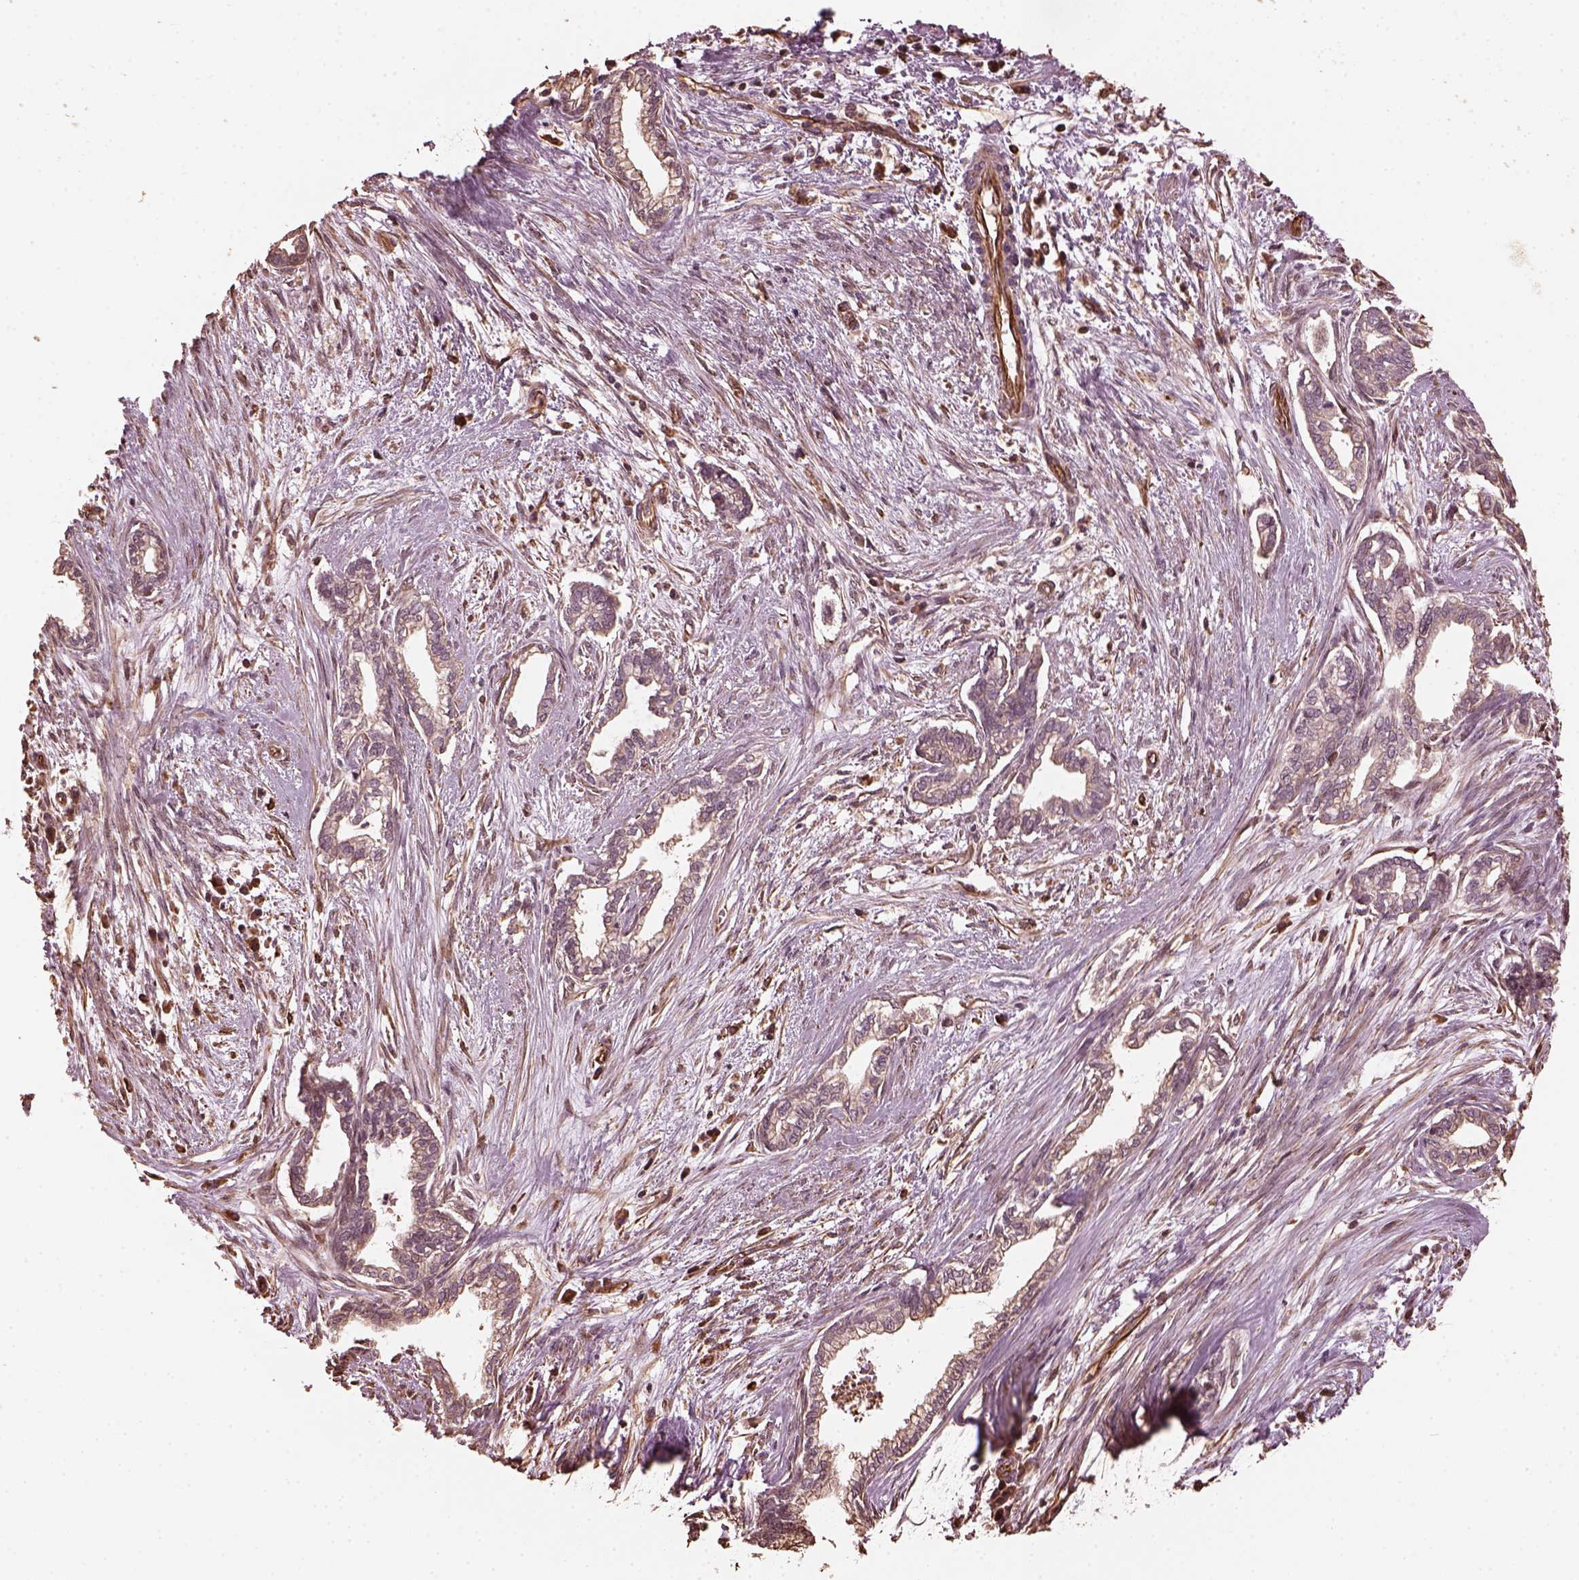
{"staining": {"intensity": "negative", "quantity": "none", "location": "none"}, "tissue": "cervical cancer", "cell_type": "Tumor cells", "image_type": "cancer", "snomed": [{"axis": "morphology", "description": "Adenocarcinoma, NOS"}, {"axis": "topography", "description": "Cervix"}], "caption": "High power microscopy micrograph of an IHC image of cervical cancer, revealing no significant expression in tumor cells. (DAB IHC, high magnification).", "gene": "GTPBP1", "patient": {"sex": "female", "age": 62}}